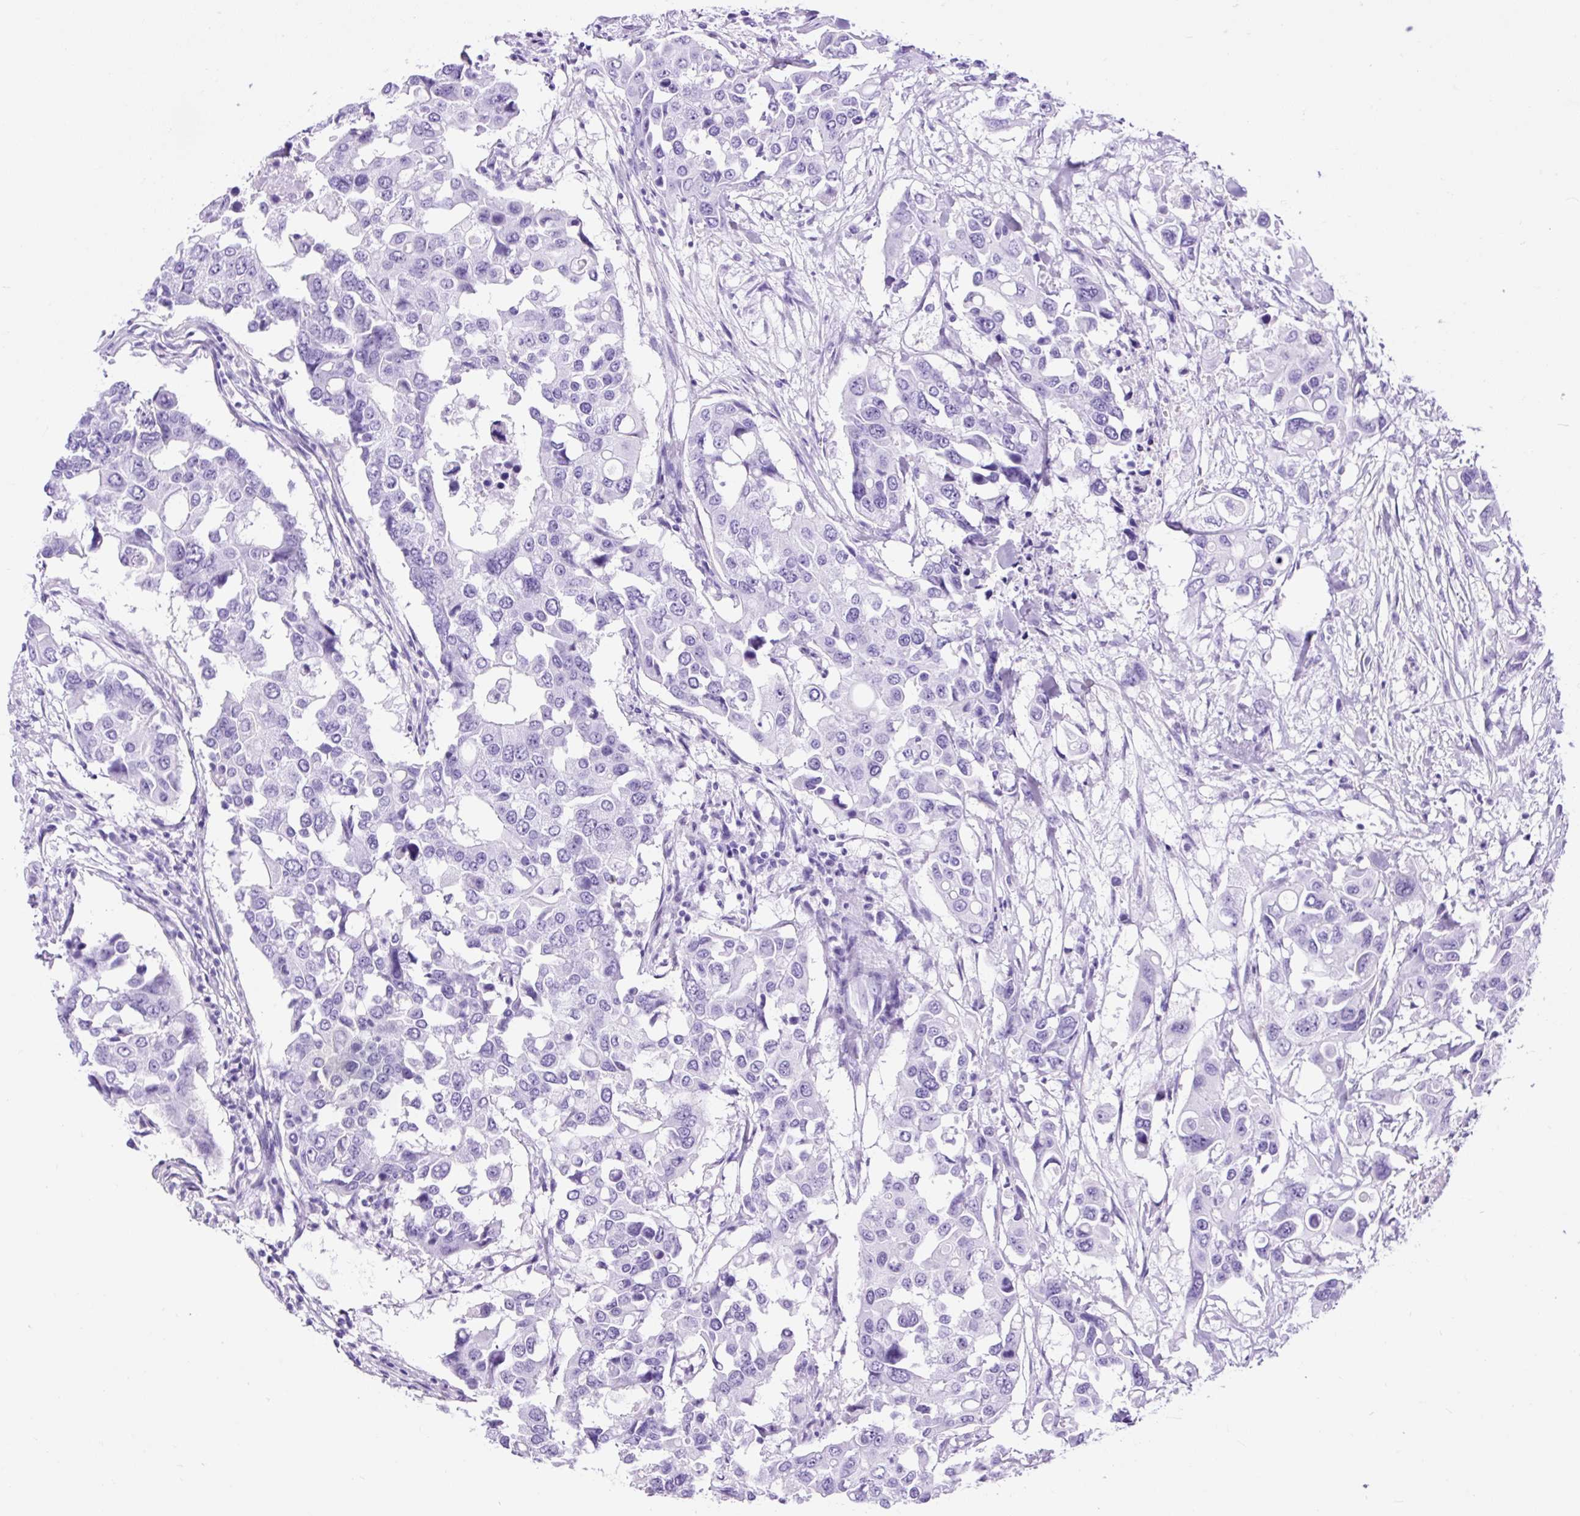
{"staining": {"intensity": "negative", "quantity": "none", "location": "none"}, "tissue": "colorectal cancer", "cell_type": "Tumor cells", "image_type": "cancer", "snomed": [{"axis": "morphology", "description": "Adenocarcinoma, NOS"}, {"axis": "topography", "description": "Colon"}], "caption": "The immunohistochemistry (IHC) photomicrograph has no significant positivity in tumor cells of adenocarcinoma (colorectal) tissue.", "gene": "CEL", "patient": {"sex": "male", "age": 77}}